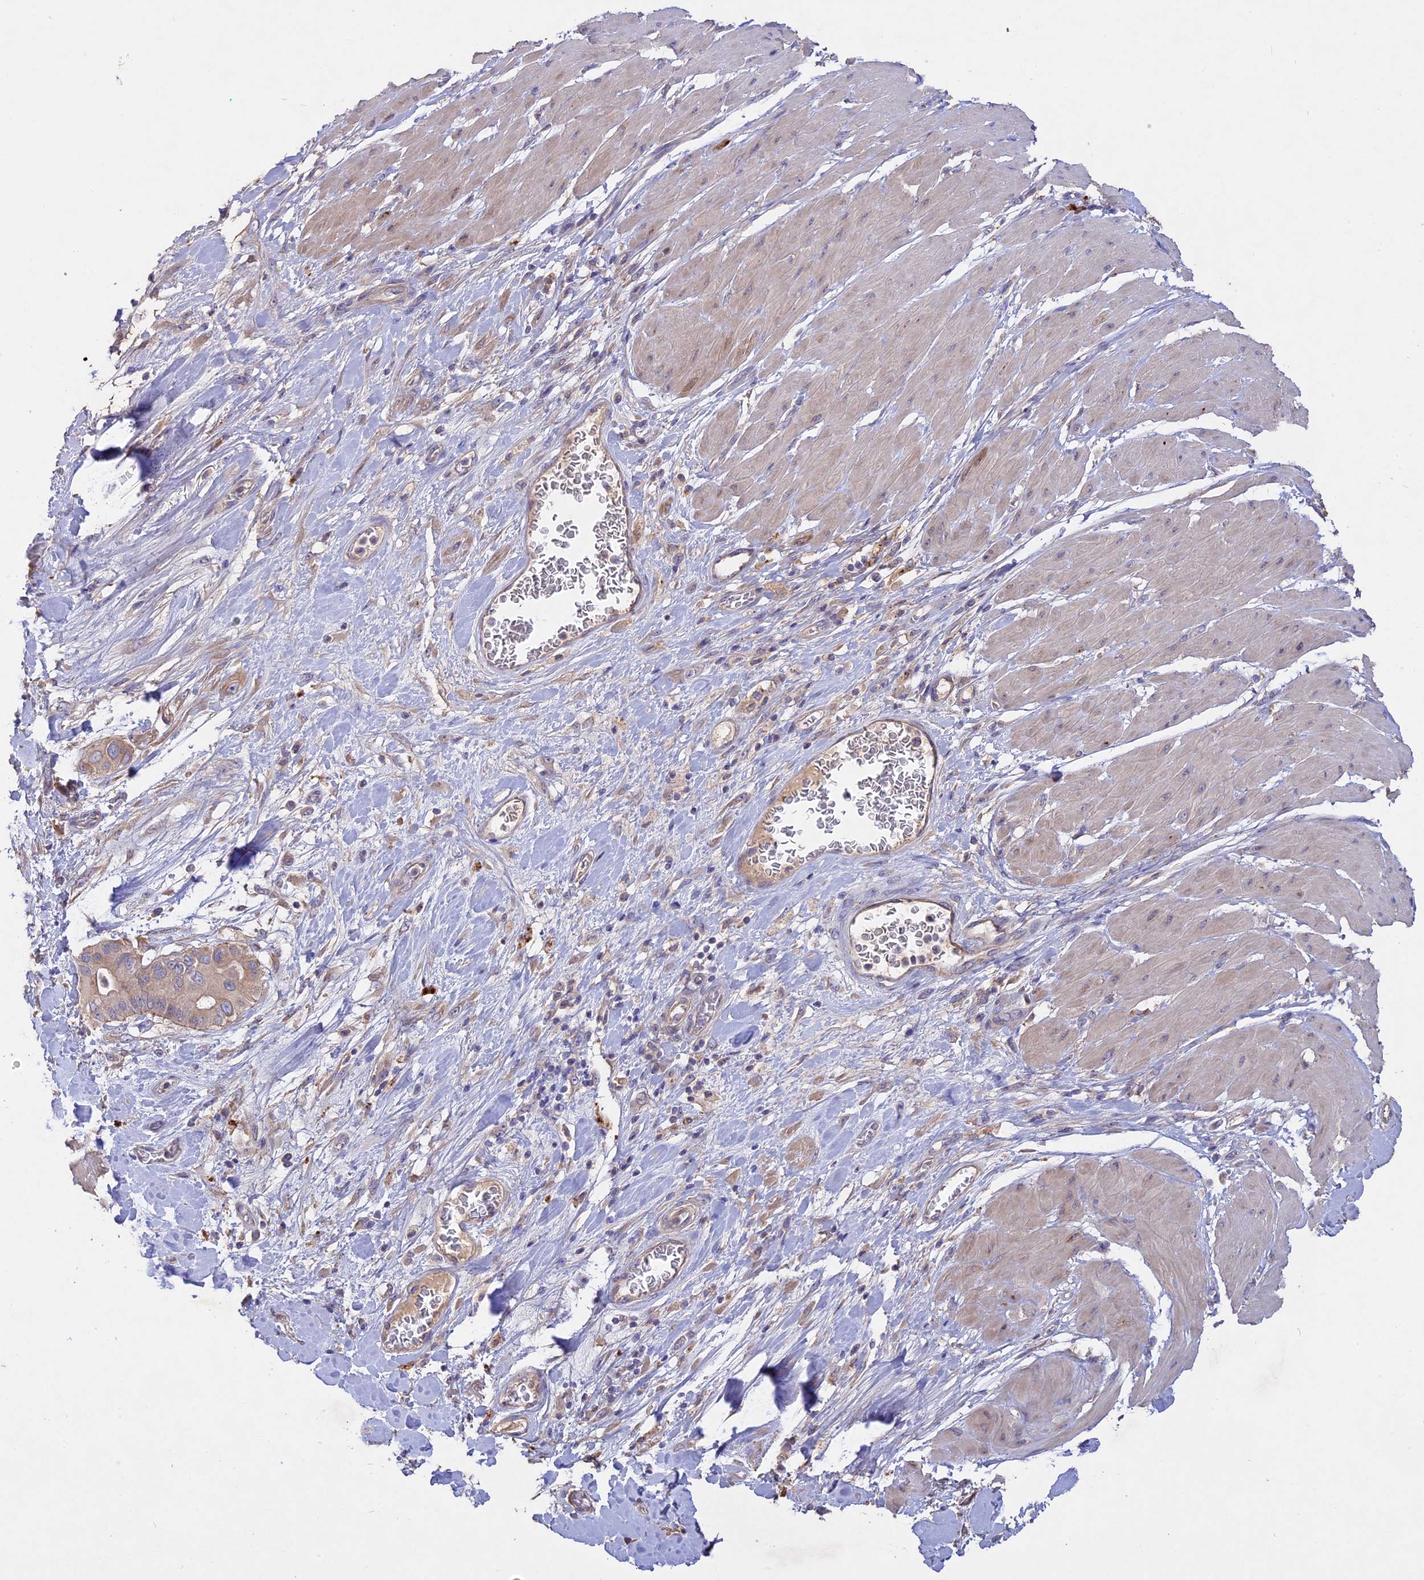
{"staining": {"intensity": "weak", "quantity": "<25%", "location": "cytoplasmic/membranous"}, "tissue": "pancreatic cancer", "cell_type": "Tumor cells", "image_type": "cancer", "snomed": [{"axis": "morphology", "description": "Adenocarcinoma, NOS"}, {"axis": "topography", "description": "Pancreas"}], "caption": "Human adenocarcinoma (pancreatic) stained for a protein using immunohistochemistry (IHC) demonstrates no expression in tumor cells.", "gene": "SLC26A4", "patient": {"sex": "male", "age": 68}}